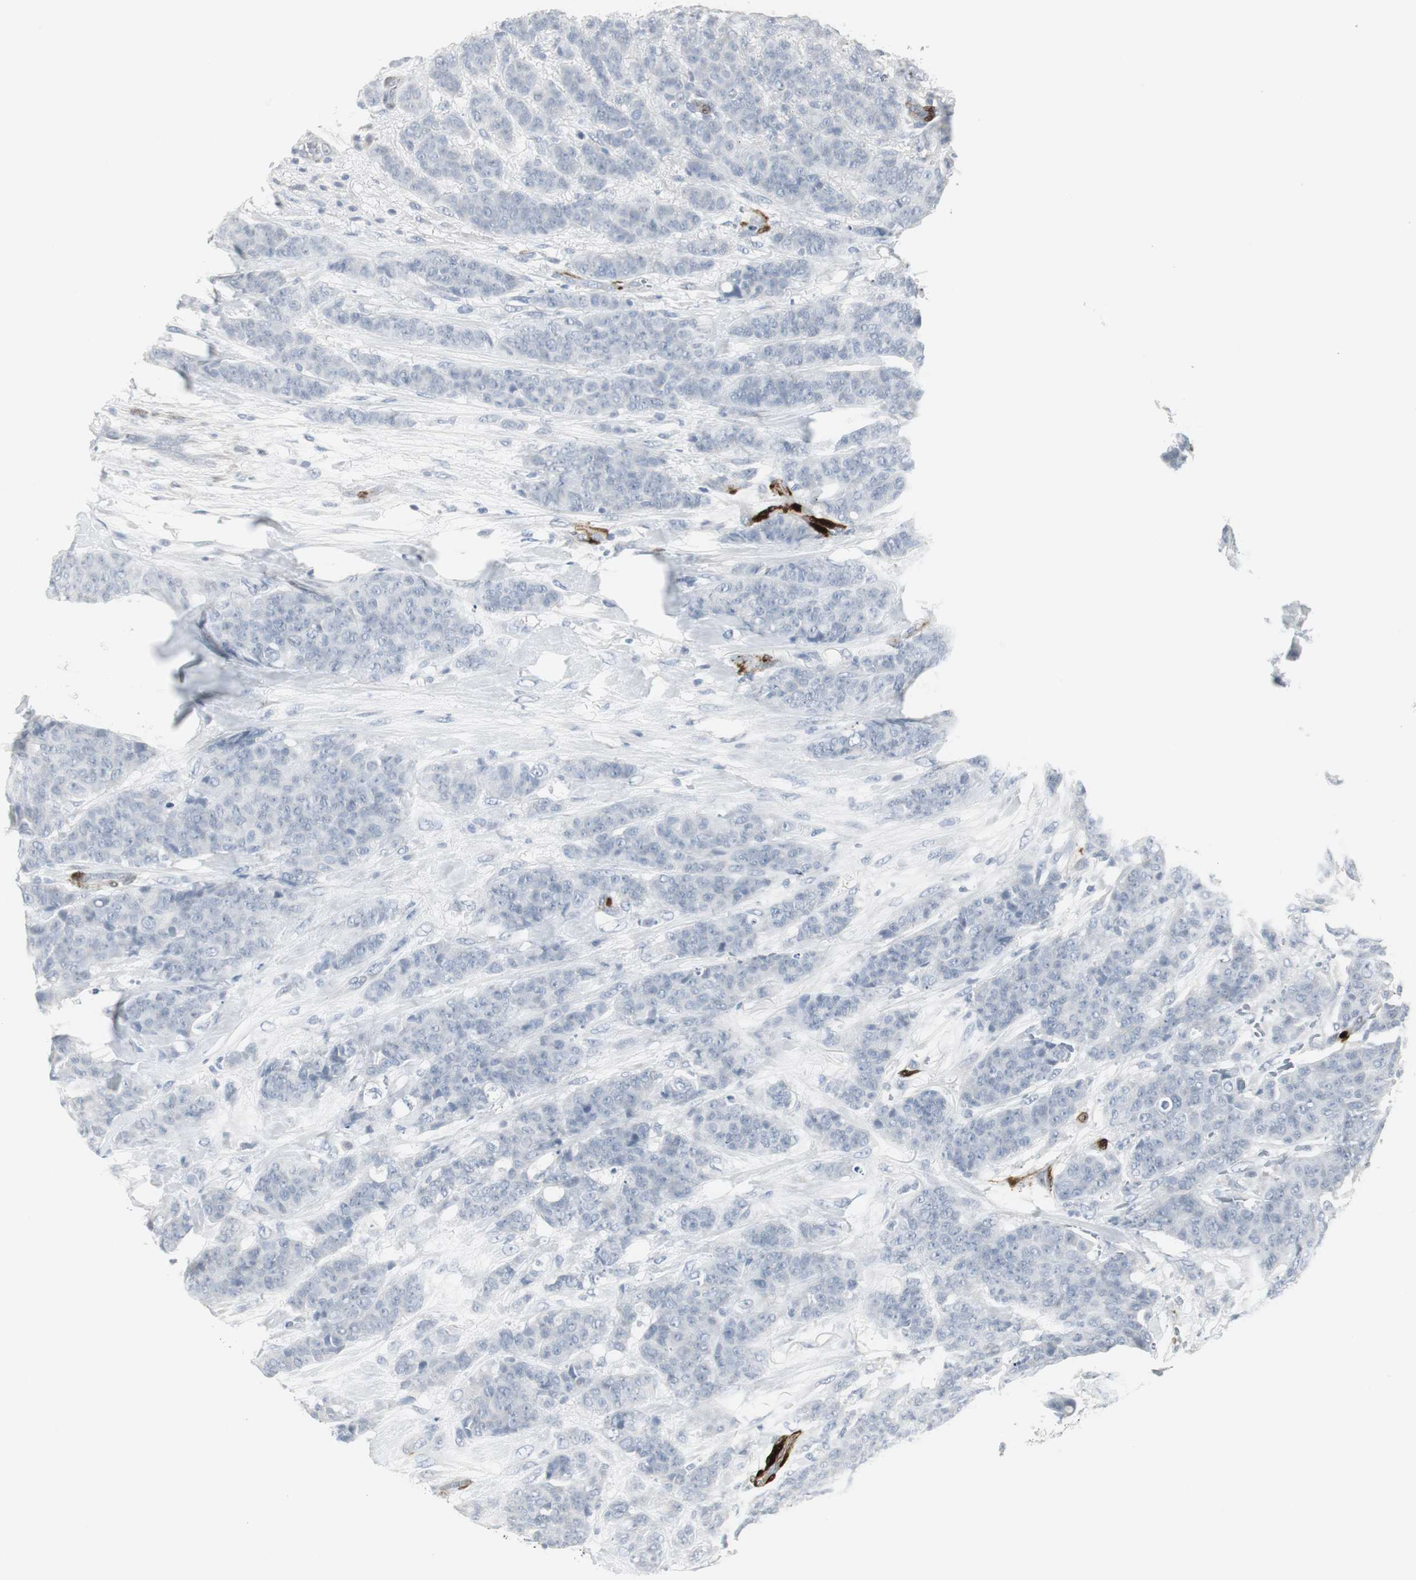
{"staining": {"intensity": "negative", "quantity": "none", "location": "none"}, "tissue": "breast cancer", "cell_type": "Tumor cells", "image_type": "cancer", "snomed": [{"axis": "morphology", "description": "Duct carcinoma"}, {"axis": "topography", "description": "Breast"}], "caption": "Tumor cells are negative for protein expression in human breast cancer (infiltrating ductal carcinoma).", "gene": "PPP1R14A", "patient": {"sex": "female", "age": 40}}